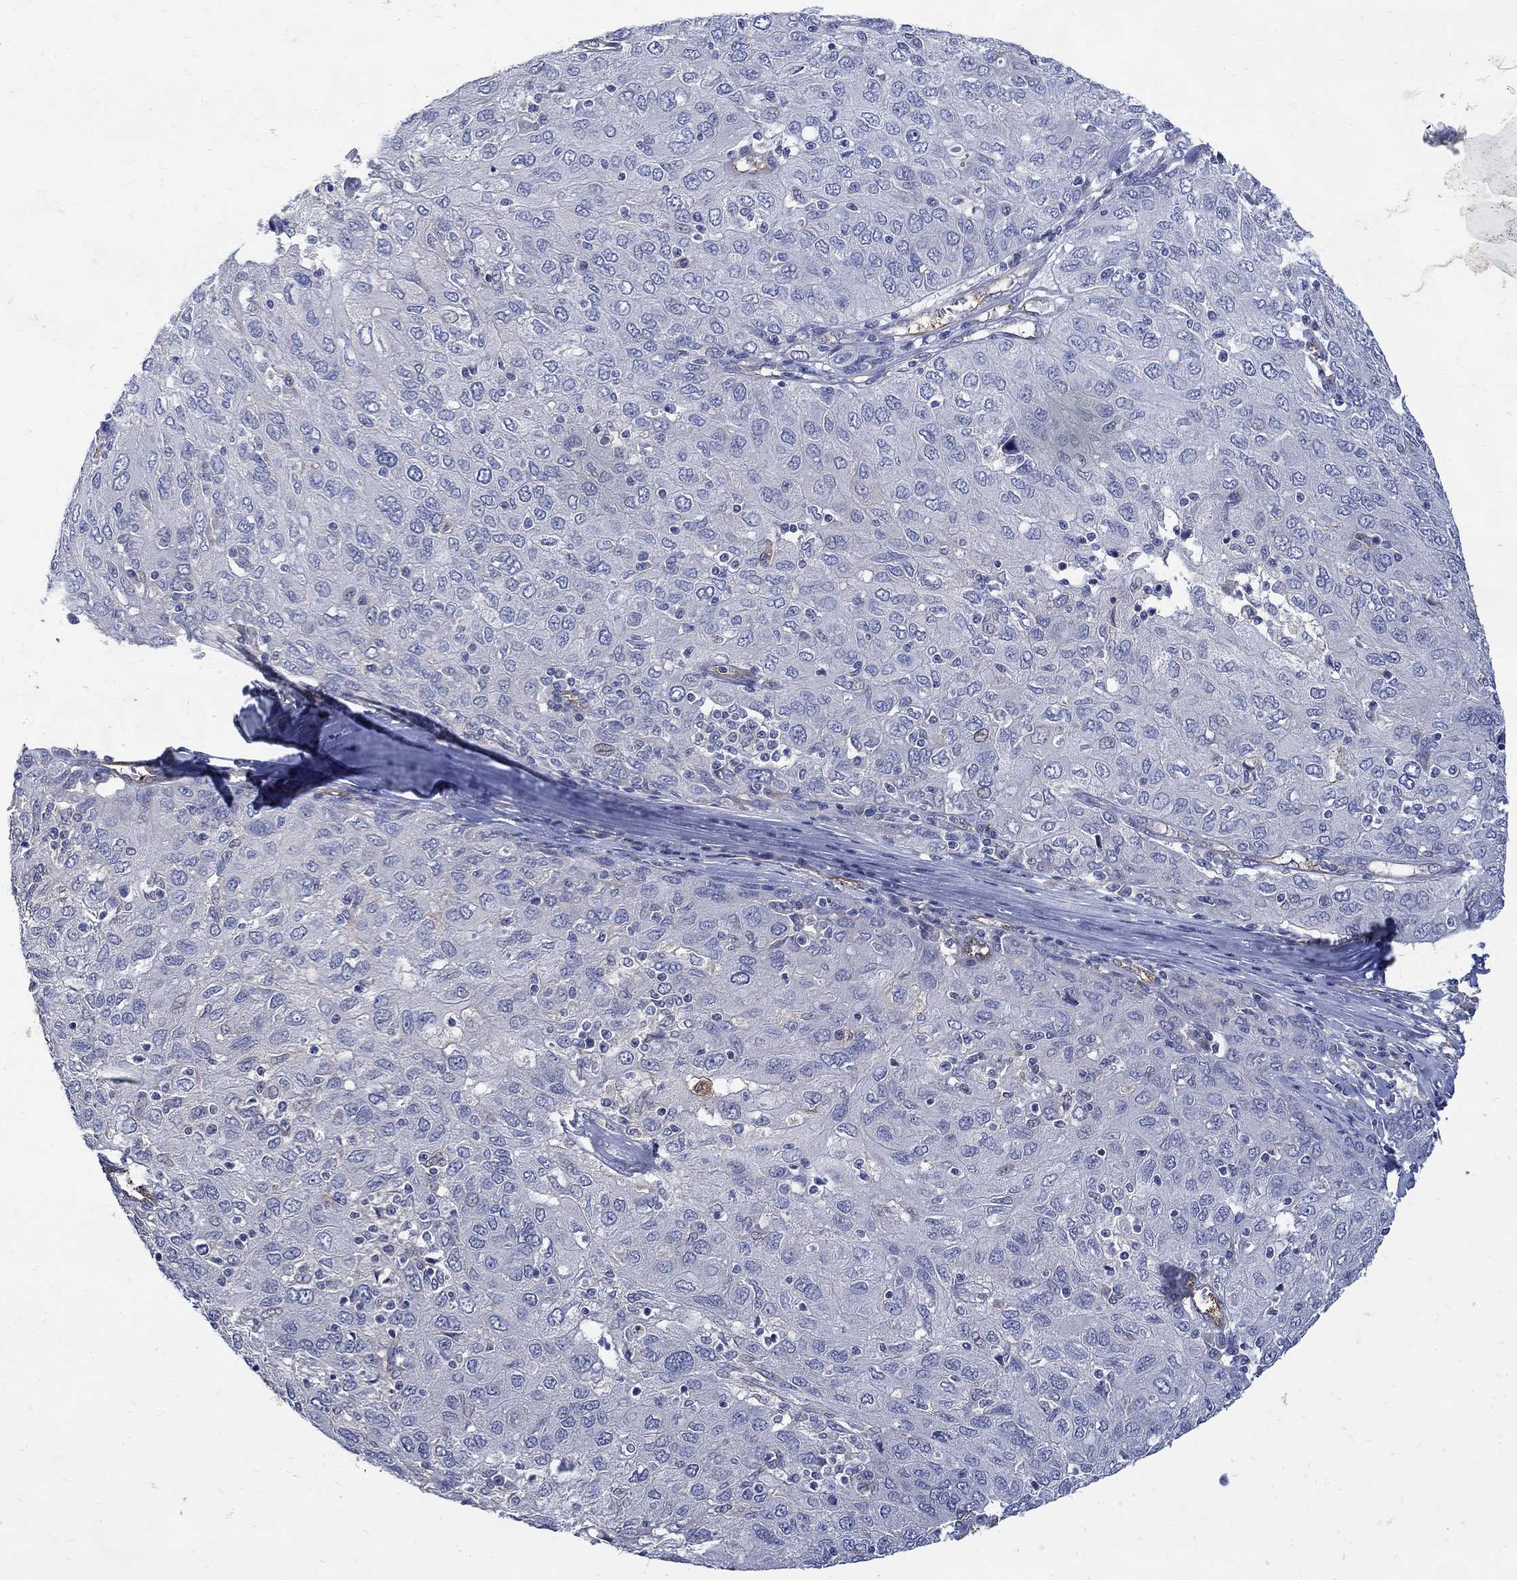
{"staining": {"intensity": "negative", "quantity": "none", "location": "none"}, "tissue": "ovarian cancer", "cell_type": "Tumor cells", "image_type": "cancer", "snomed": [{"axis": "morphology", "description": "Carcinoma, endometroid"}, {"axis": "topography", "description": "Ovary"}], "caption": "Immunohistochemistry (IHC) micrograph of neoplastic tissue: human ovarian cancer stained with DAB shows no significant protein expression in tumor cells.", "gene": "TGM2", "patient": {"sex": "female", "age": 50}}